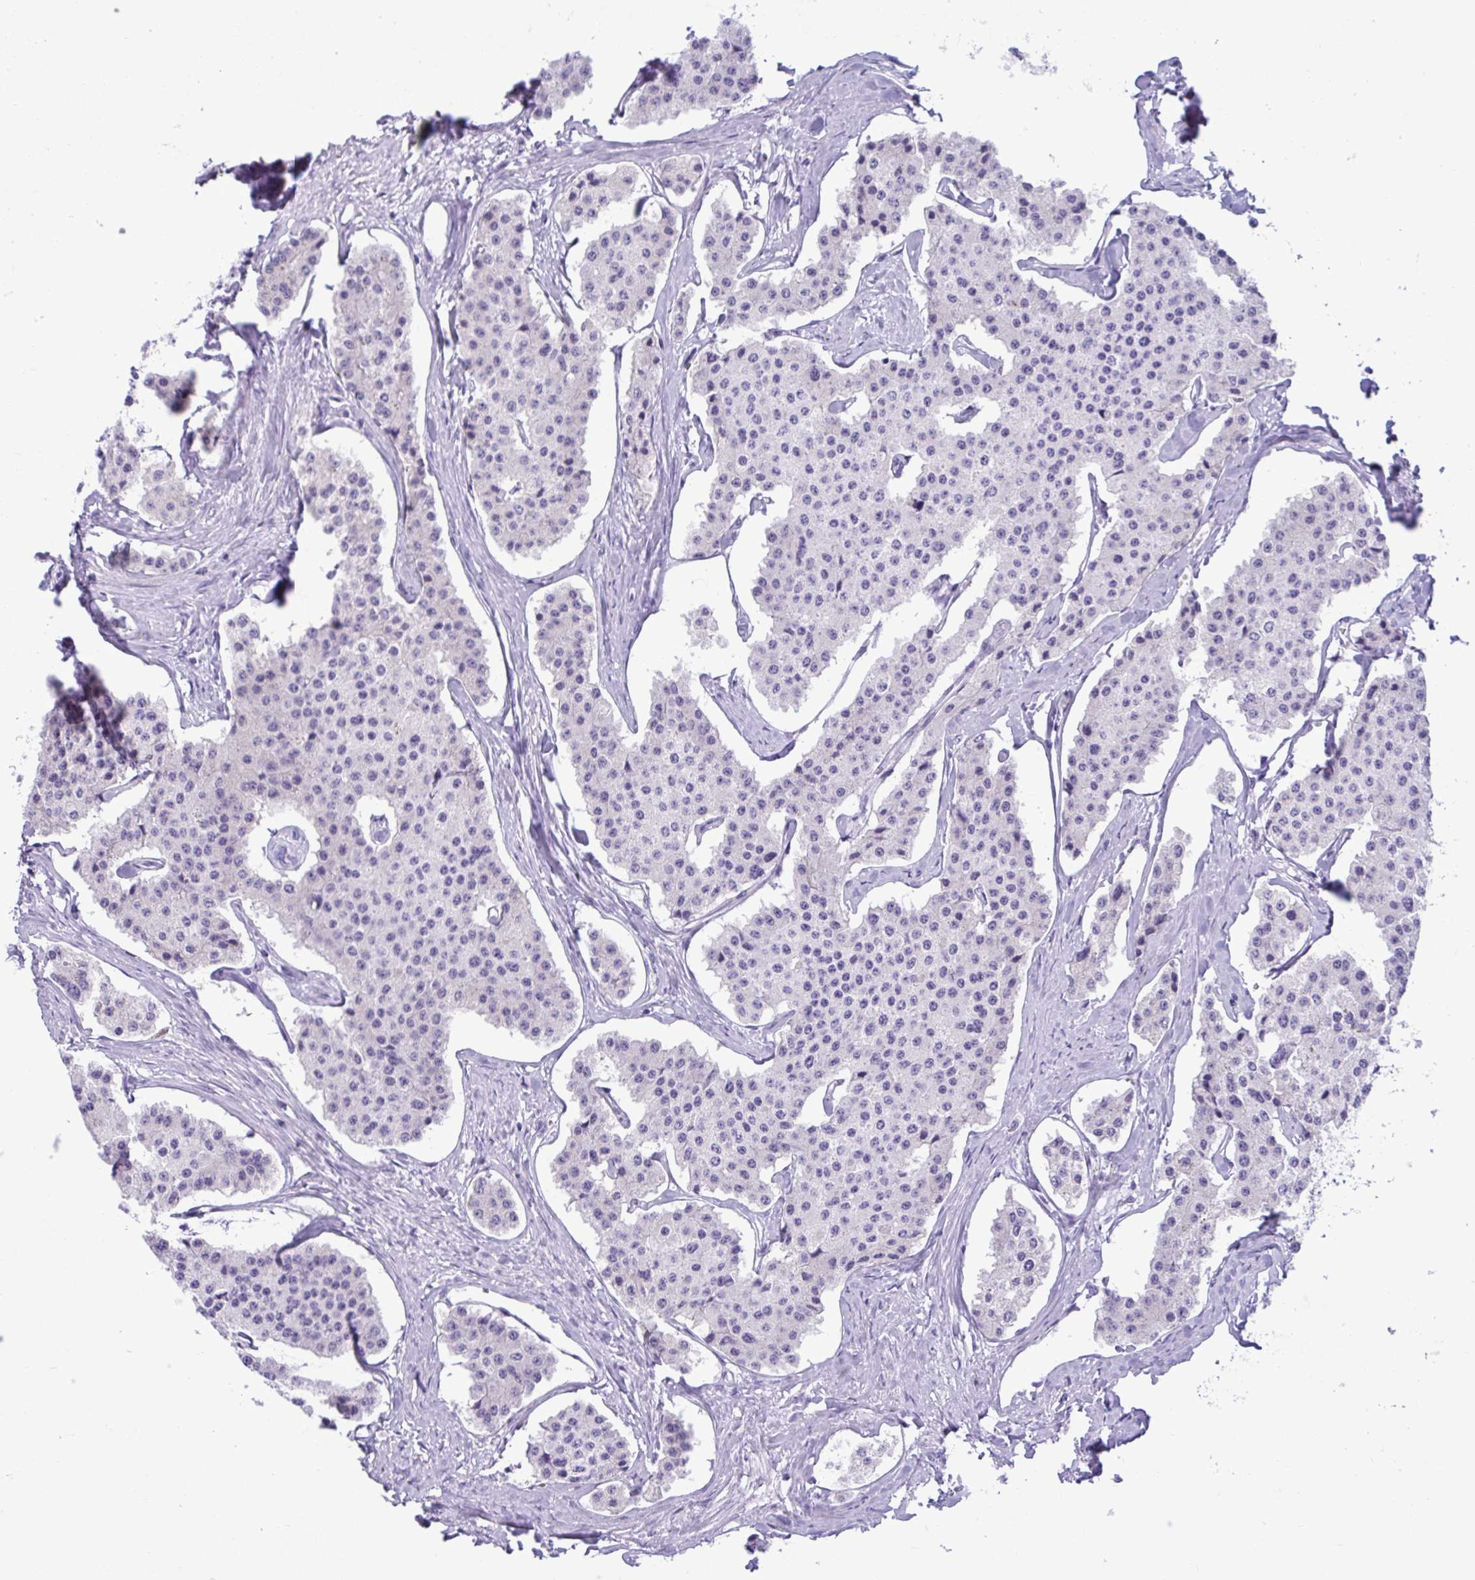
{"staining": {"intensity": "negative", "quantity": "none", "location": "none"}, "tissue": "carcinoid", "cell_type": "Tumor cells", "image_type": "cancer", "snomed": [{"axis": "morphology", "description": "Carcinoid, malignant, NOS"}, {"axis": "topography", "description": "Small intestine"}], "caption": "Tumor cells show no significant staining in malignant carcinoid.", "gene": "WNT9B", "patient": {"sex": "female", "age": 65}}